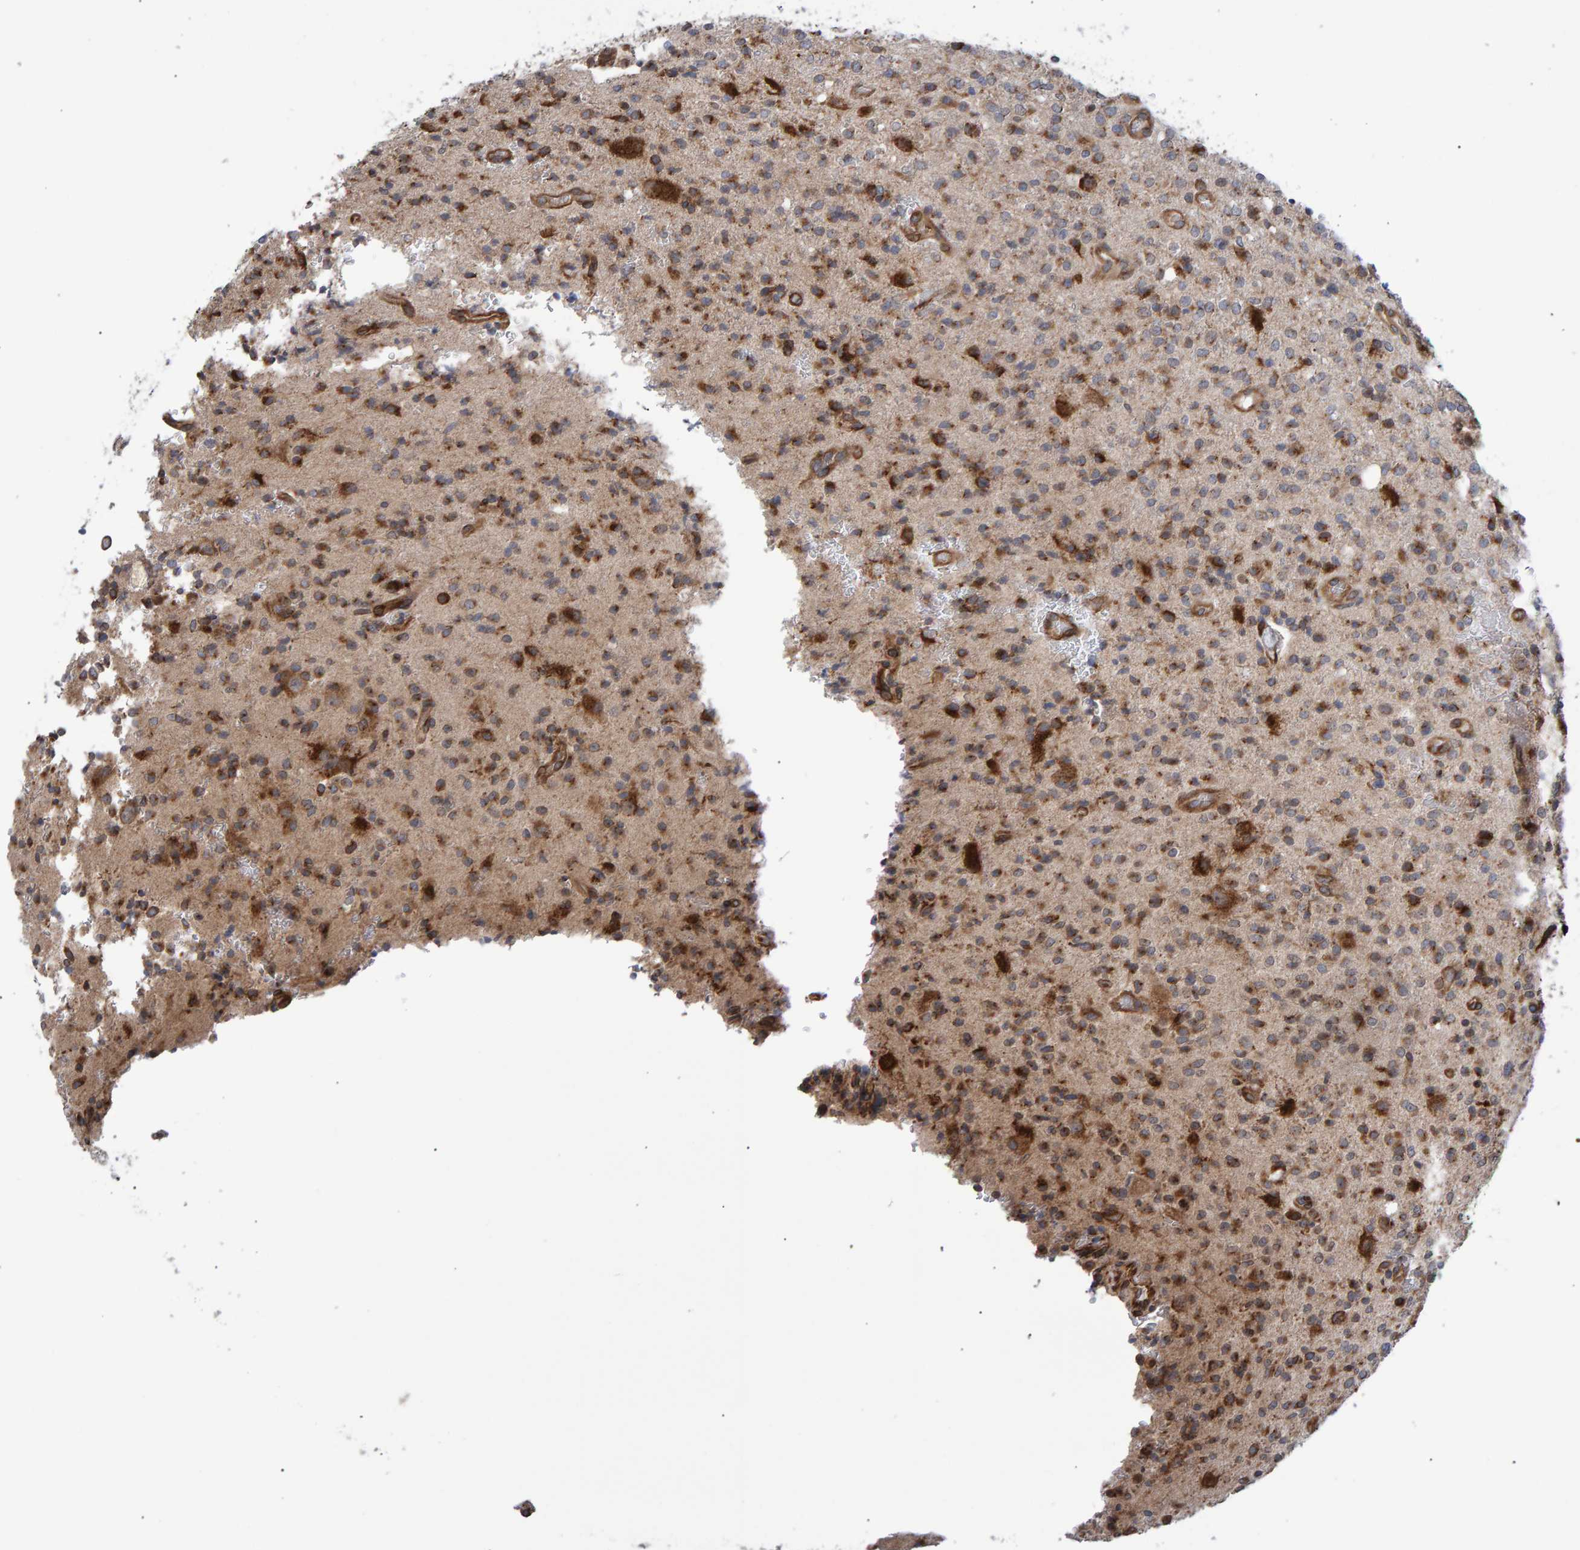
{"staining": {"intensity": "moderate", "quantity": "25%-75%", "location": "cytoplasmic/membranous"}, "tissue": "glioma", "cell_type": "Tumor cells", "image_type": "cancer", "snomed": [{"axis": "morphology", "description": "Glioma, malignant, High grade"}, {"axis": "topography", "description": "Brain"}], "caption": "Immunohistochemical staining of human malignant high-grade glioma demonstrates moderate cytoplasmic/membranous protein staining in approximately 25%-75% of tumor cells.", "gene": "FAM117A", "patient": {"sex": "male", "age": 34}}